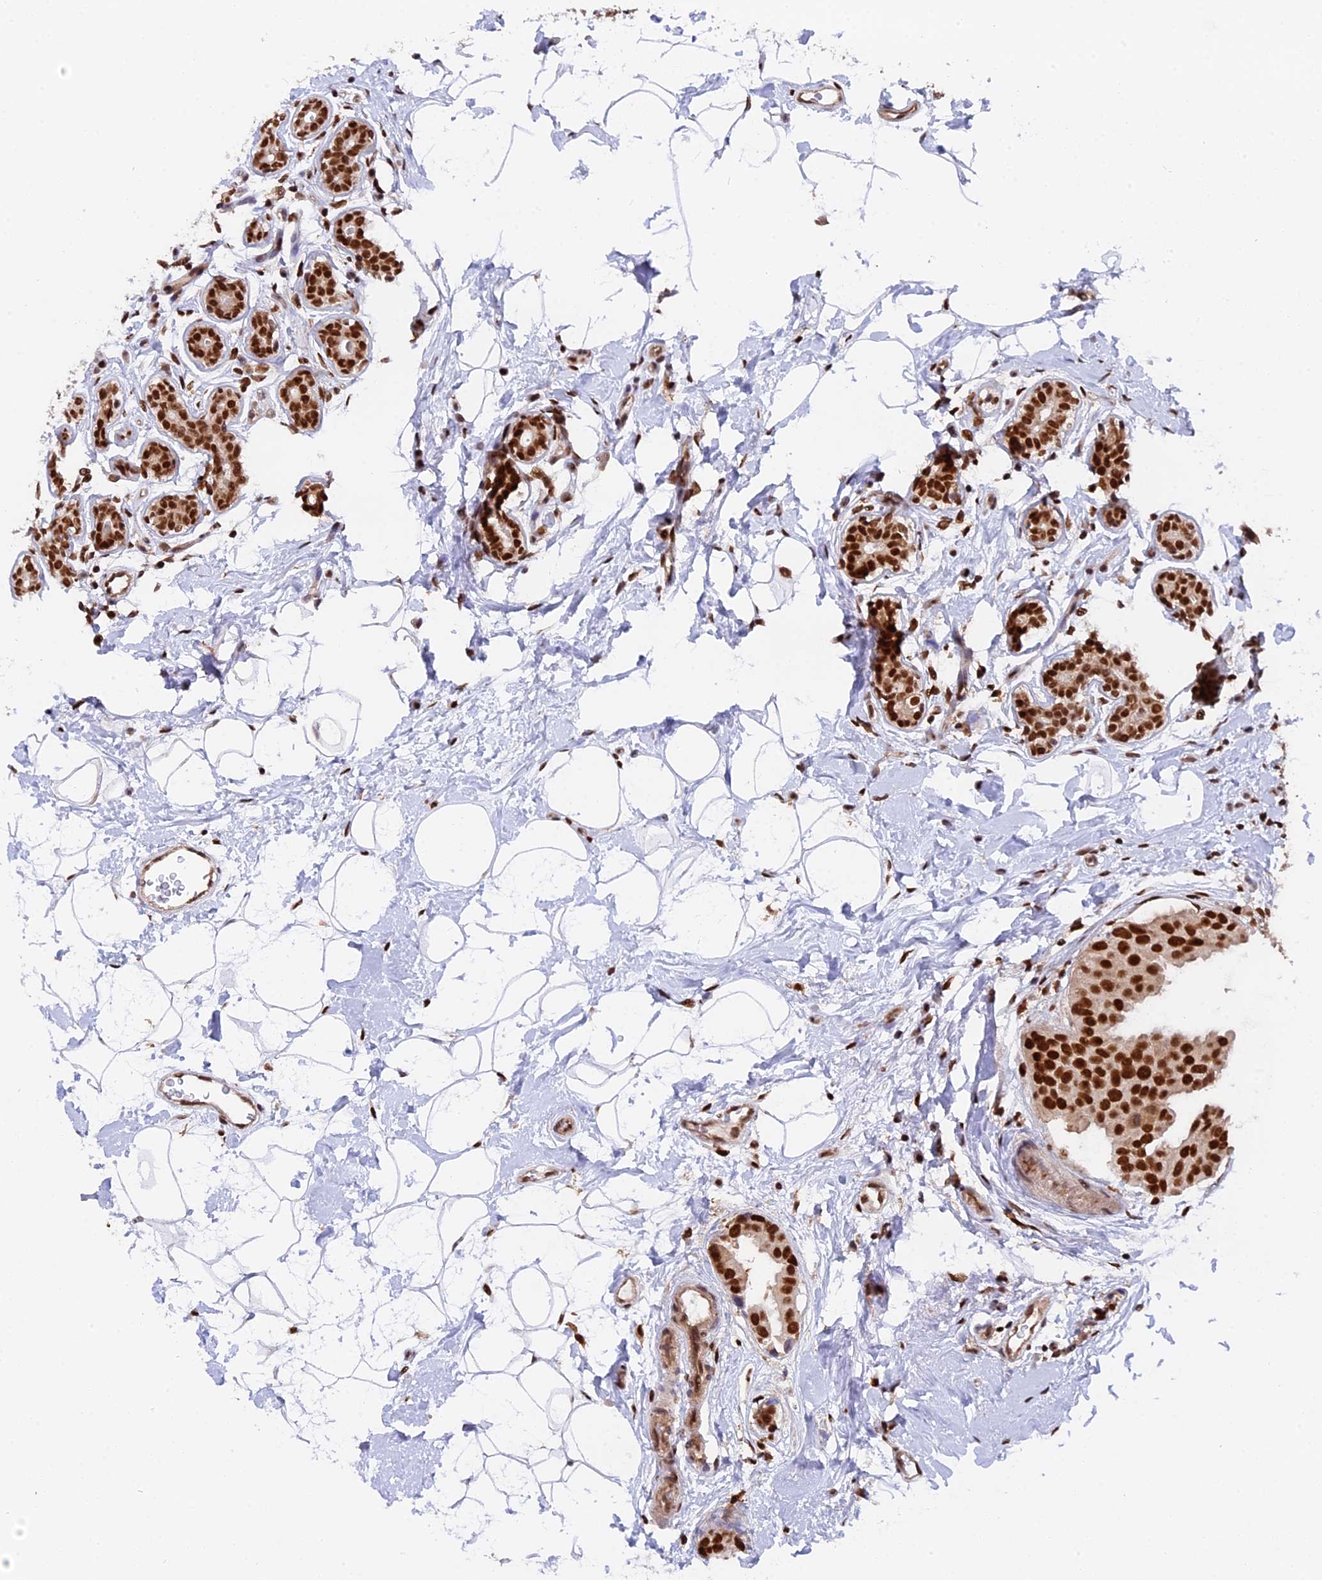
{"staining": {"intensity": "strong", "quantity": ">75%", "location": "nuclear"}, "tissue": "breast cancer", "cell_type": "Tumor cells", "image_type": "cancer", "snomed": [{"axis": "morphology", "description": "Normal tissue, NOS"}, {"axis": "morphology", "description": "Duct carcinoma"}, {"axis": "topography", "description": "Breast"}], "caption": "The photomicrograph demonstrates staining of invasive ductal carcinoma (breast), revealing strong nuclear protein positivity (brown color) within tumor cells.", "gene": "RAMAC", "patient": {"sex": "female", "age": 39}}